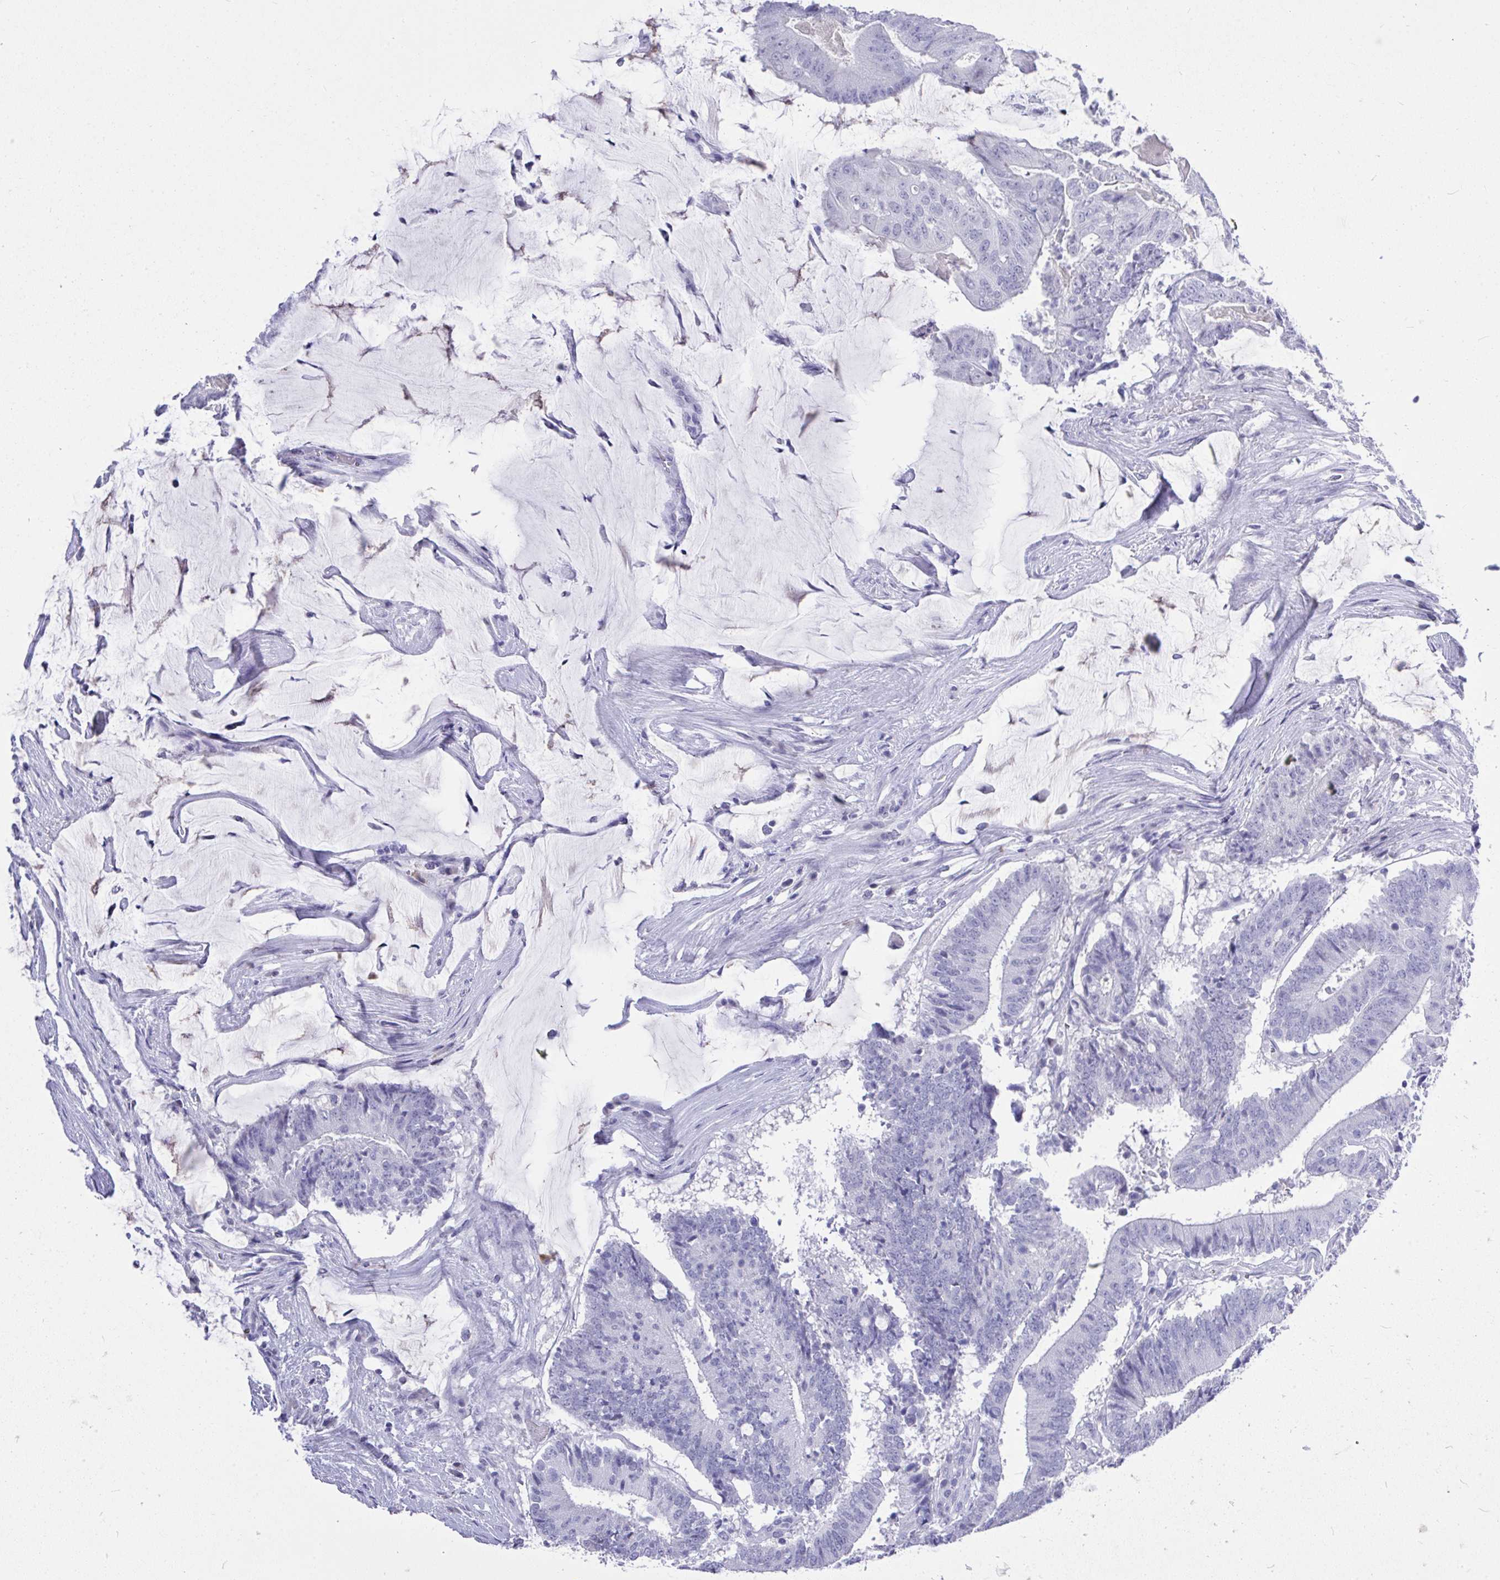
{"staining": {"intensity": "negative", "quantity": "none", "location": "none"}, "tissue": "colorectal cancer", "cell_type": "Tumor cells", "image_type": "cancer", "snomed": [{"axis": "morphology", "description": "Adenocarcinoma, NOS"}, {"axis": "topography", "description": "Colon"}], "caption": "Adenocarcinoma (colorectal) stained for a protein using immunohistochemistry displays no expression tumor cells.", "gene": "MS4A12", "patient": {"sex": "female", "age": 43}}